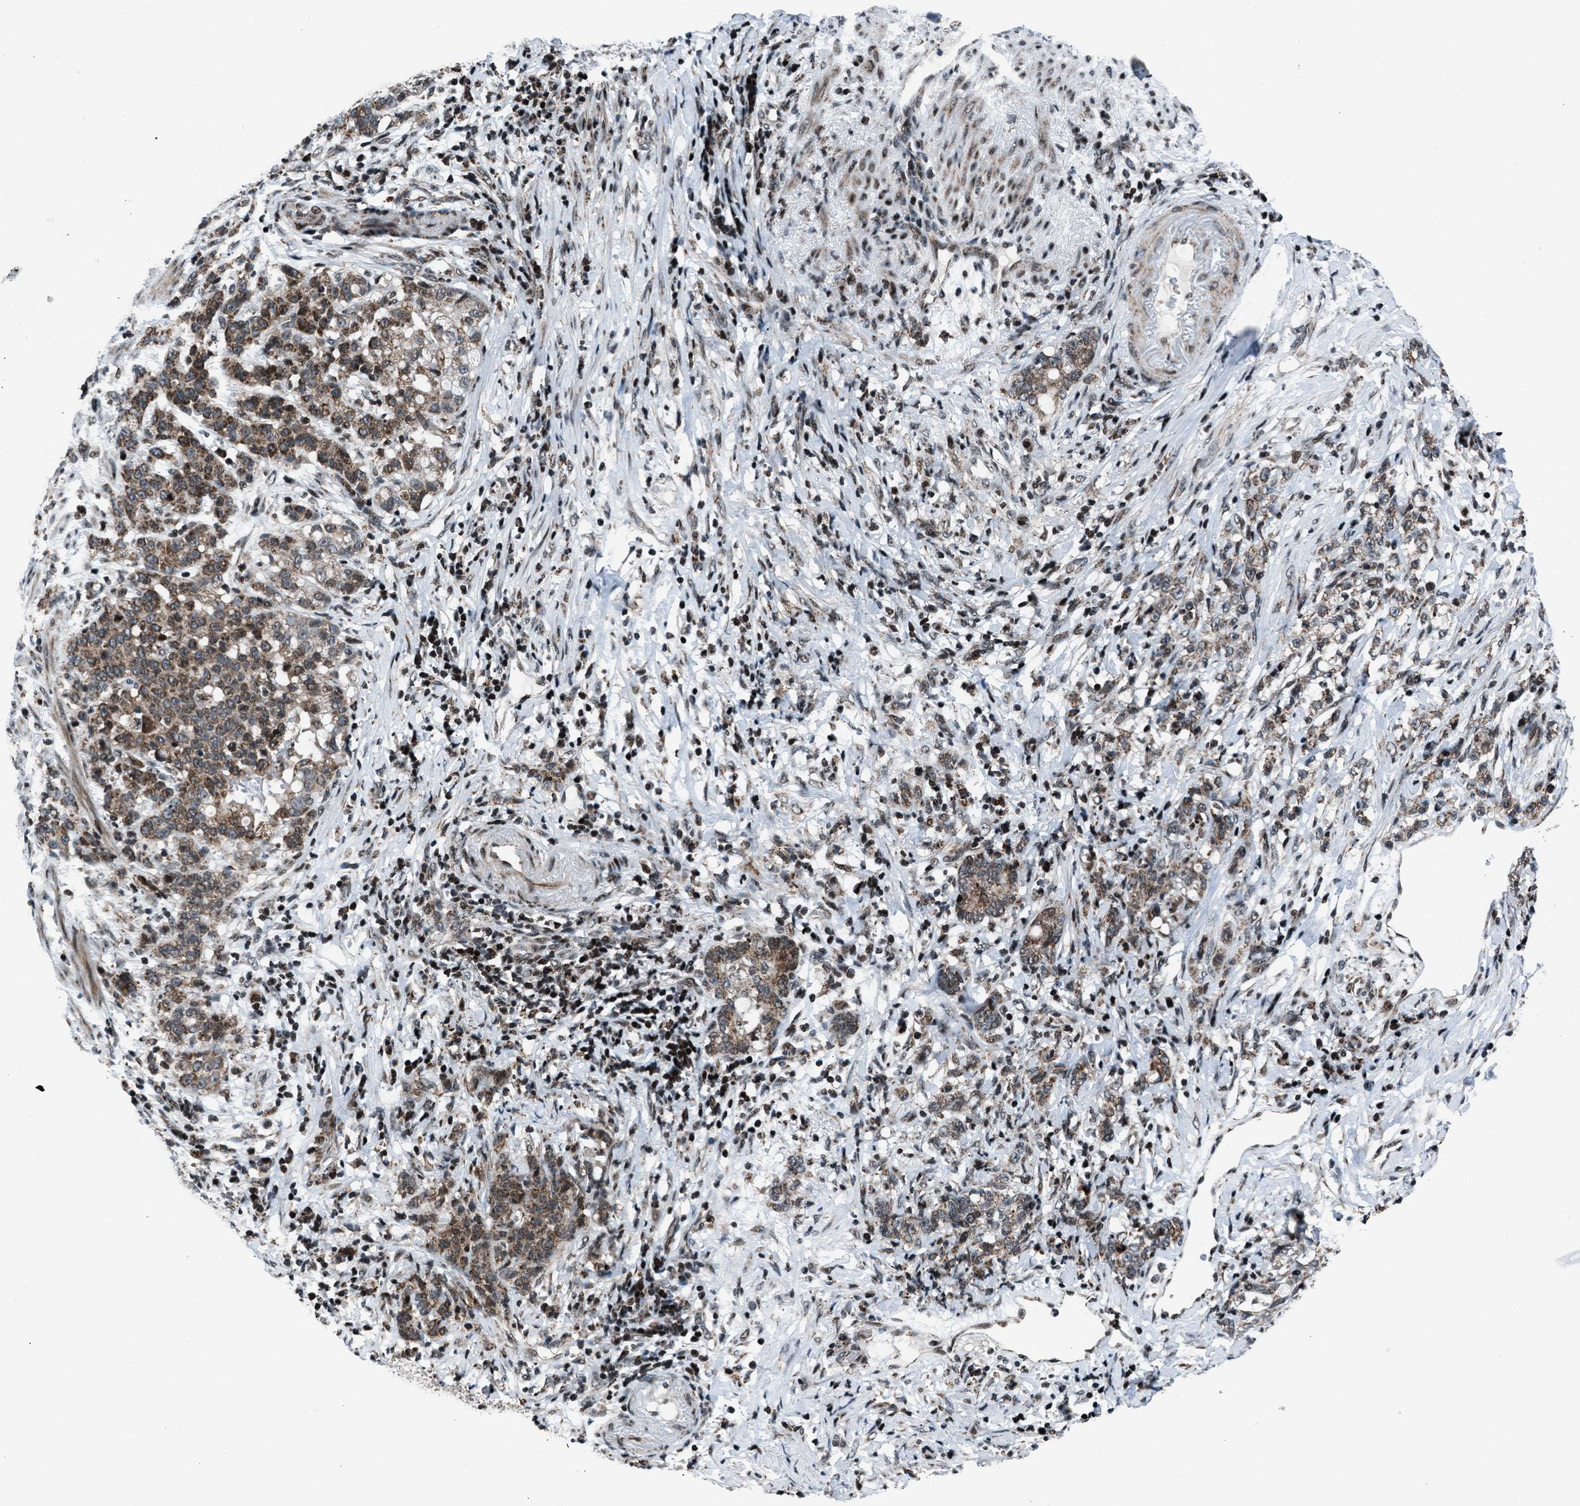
{"staining": {"intensity": "moderate", "quantity": ">75%", "location": "cytoplasmic/membranous"}, "tissue": "stomach cancer", "cell_type": "Tumor cells", "image_type": "cancer", "snomed": [{"axis": "morphology", "description": "Adenocarcinoma, NOS"}, {"axis": "topography", "description": "Stomach, lower"}], "caption": "Protein expression analysis of stomach cancer (adenocarcinoma) shows moderate cytoplasmic/membranous expression in approximately >75% of tumor cells.", "gene": "MORC3", "patient": {"sex": "male", "age": 88}}